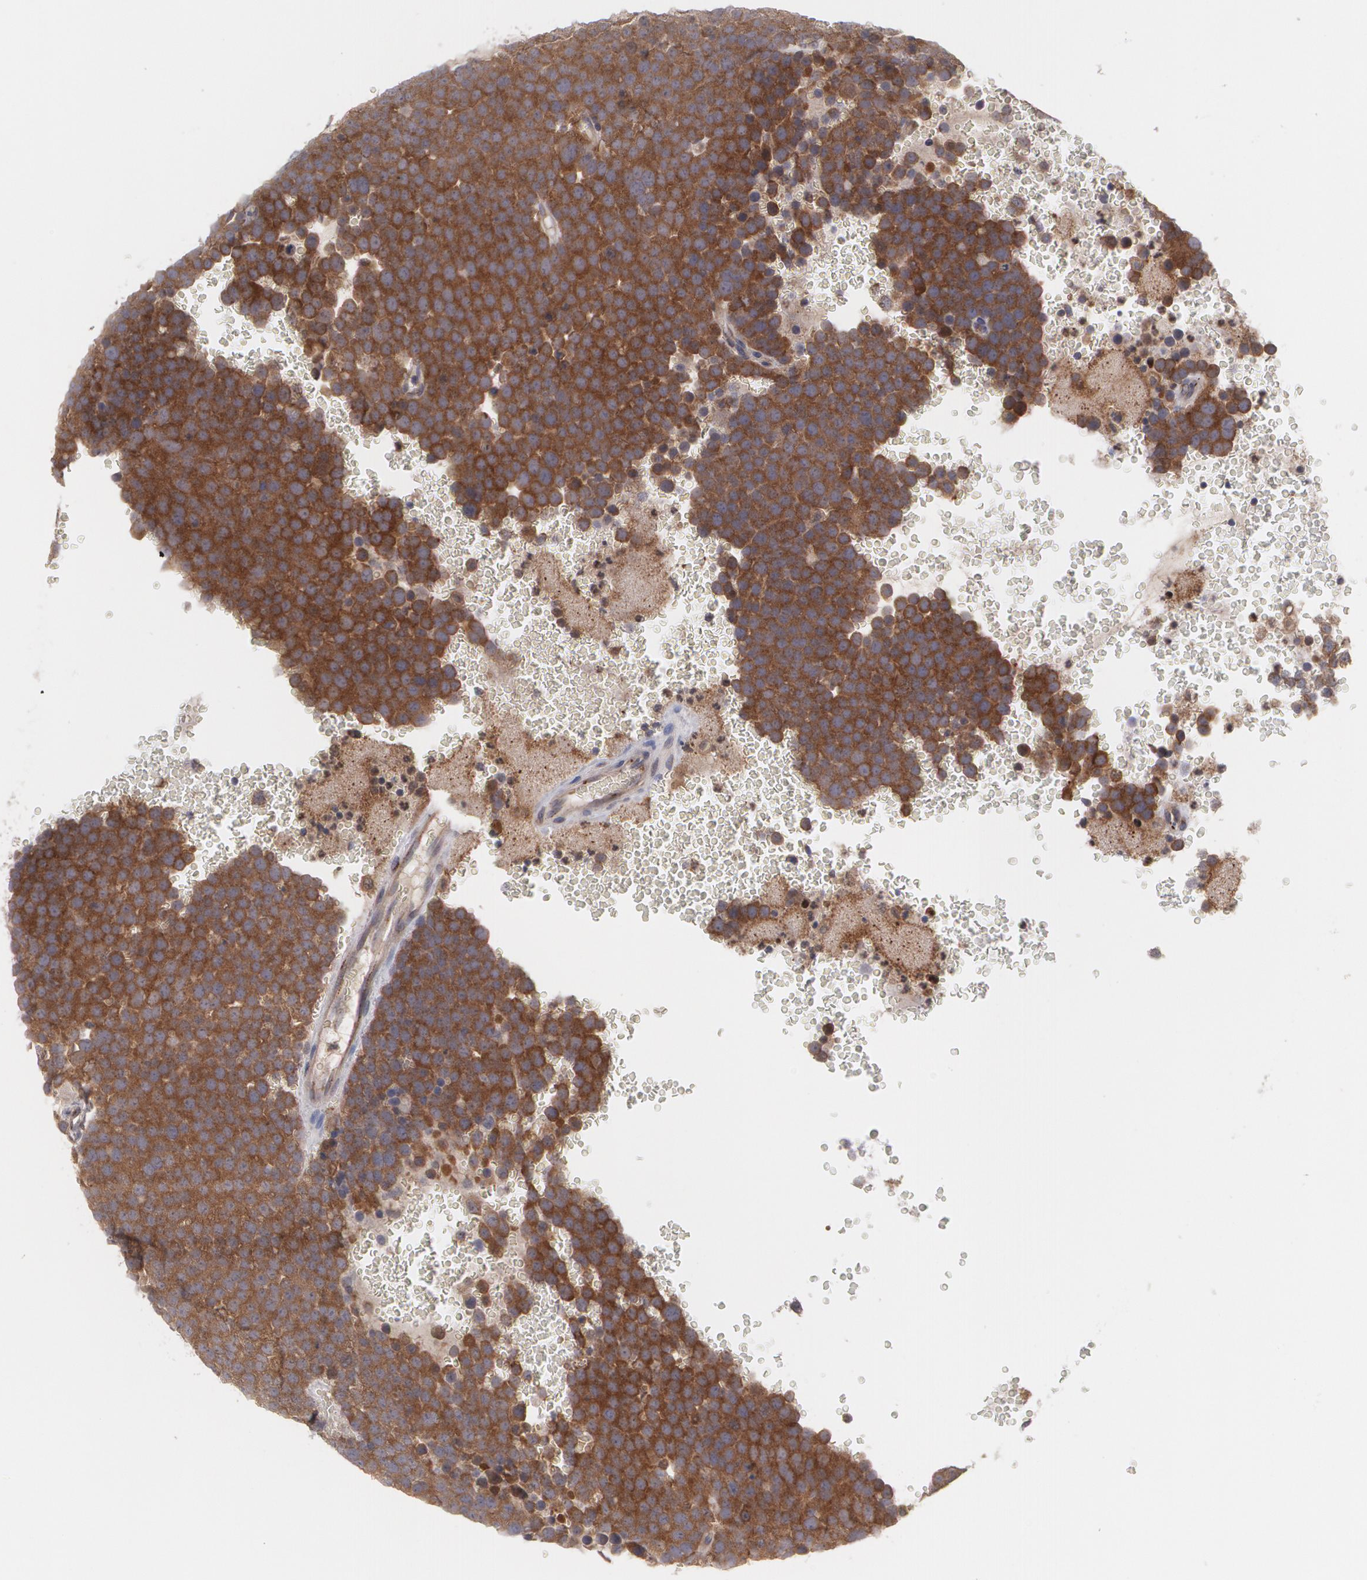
{"staining": {"intensity": "moderate", "quantity": ">75%", "location": "cytoplasmic/membranous"}, "tissue": "testis cancer", "cell_type": "Tumor cells", "image_type": "cancer", "snomed": [{"axis": "morphology", "description": "Seminoma, NOS"}, {"axis": "topography", "description": "Testis"}], "caption": "A brown stain highlights moderate cytoplasmic/membranous positivity of a protein in testis seminoma tumor cells. (Brightfield microscopy of DAB IHC at high magnification).", "gene": "HTT", "patient": {"sex": "male", "age": 71}}